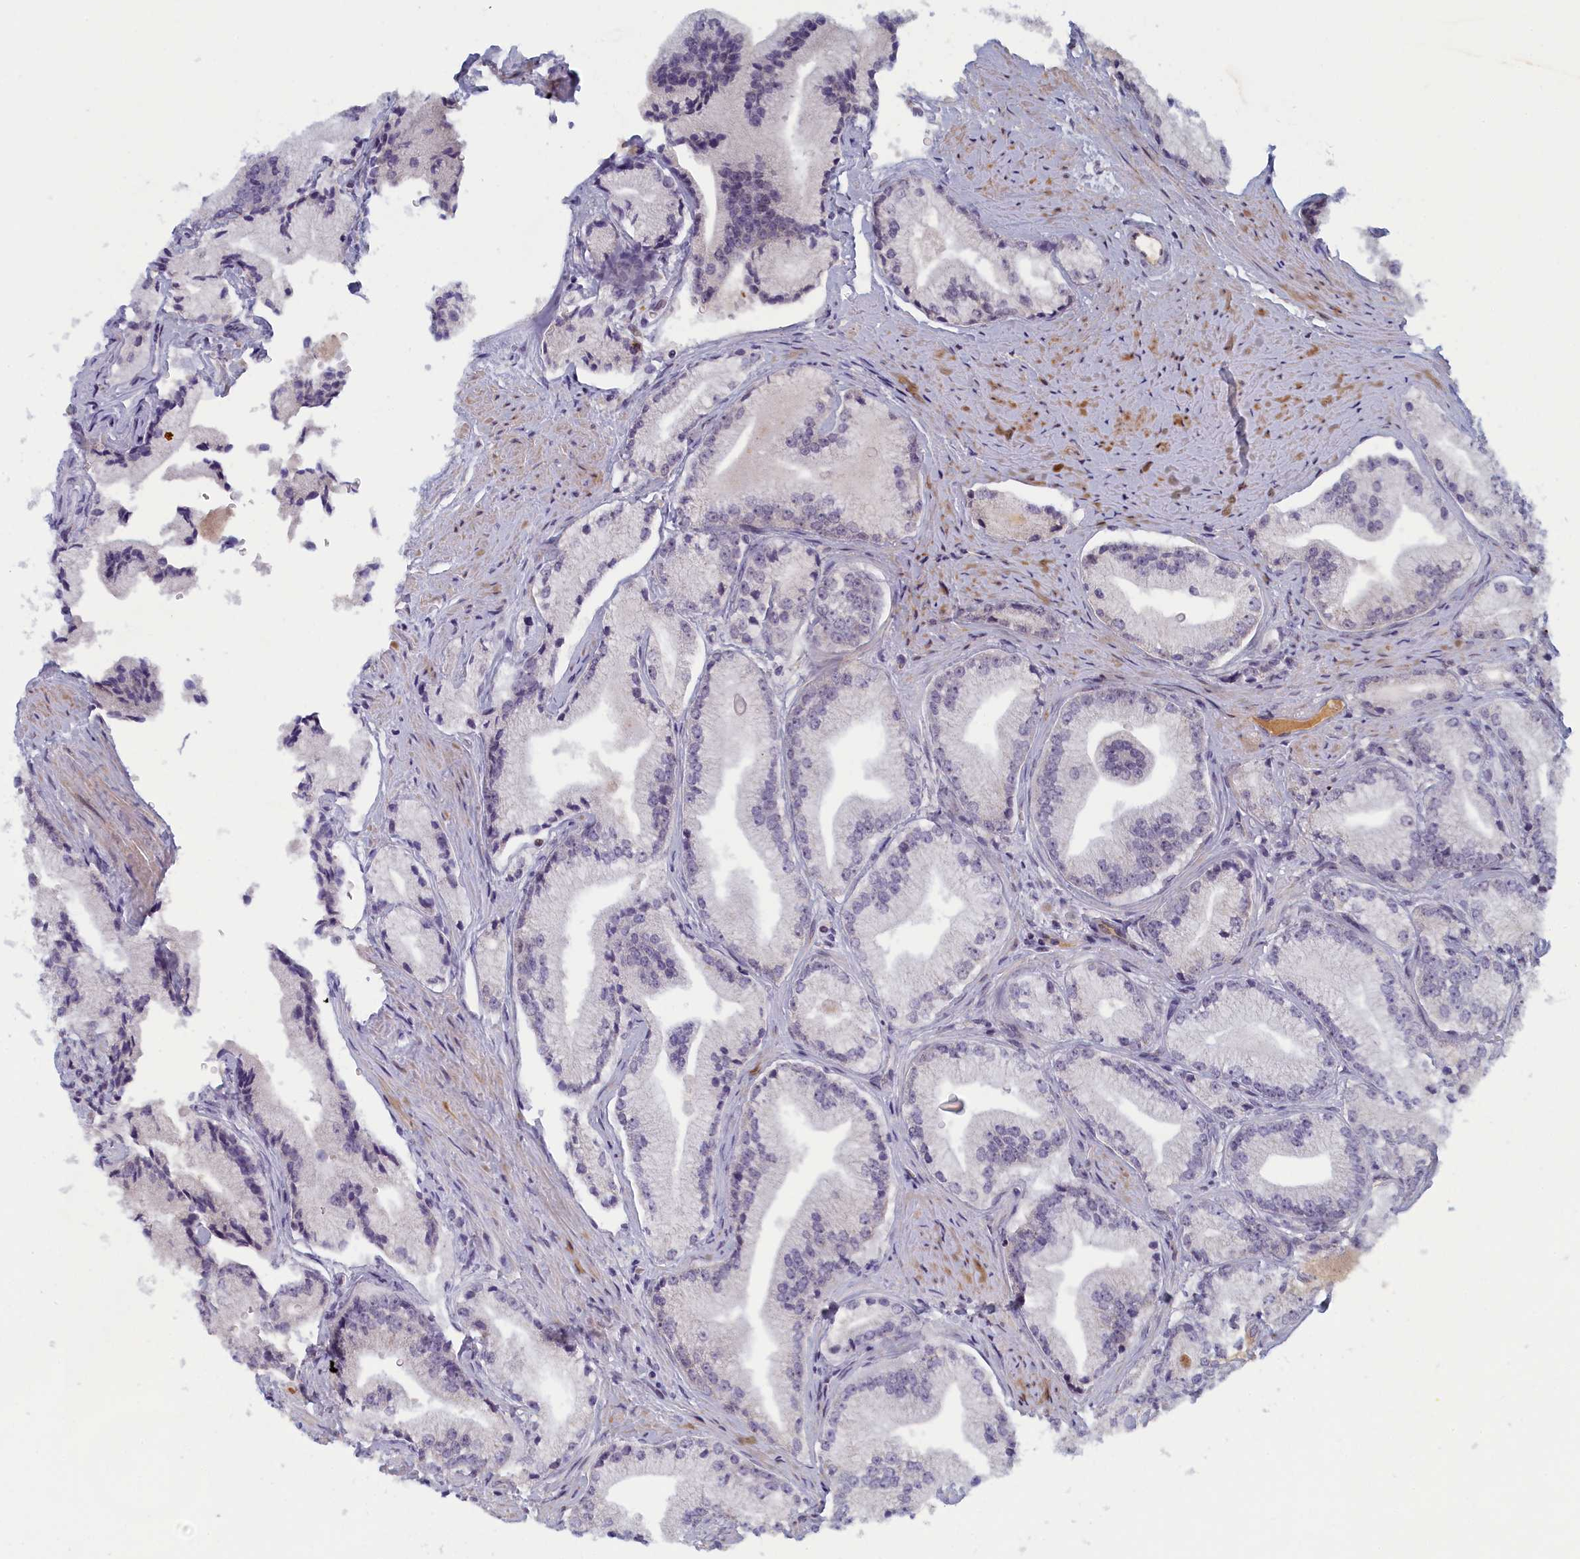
{"staining": {"intensity": "negative", "quantity": "none", "location": "none"}, "tissue": "prostate cancer", "cell_type": "Tumor cells", "image_type": "cancer", "snomed": [{"axis": "morphology", "description": "Adenocarcinoma, High grade"}, {"axis": "topography", "description": "Prostate"}], "caption": "The micrograph exhibits no staining of tumor cells in prostate cancer.", "gene": "DNAJC17", "patient": {"sex": "male", "age": 67}}